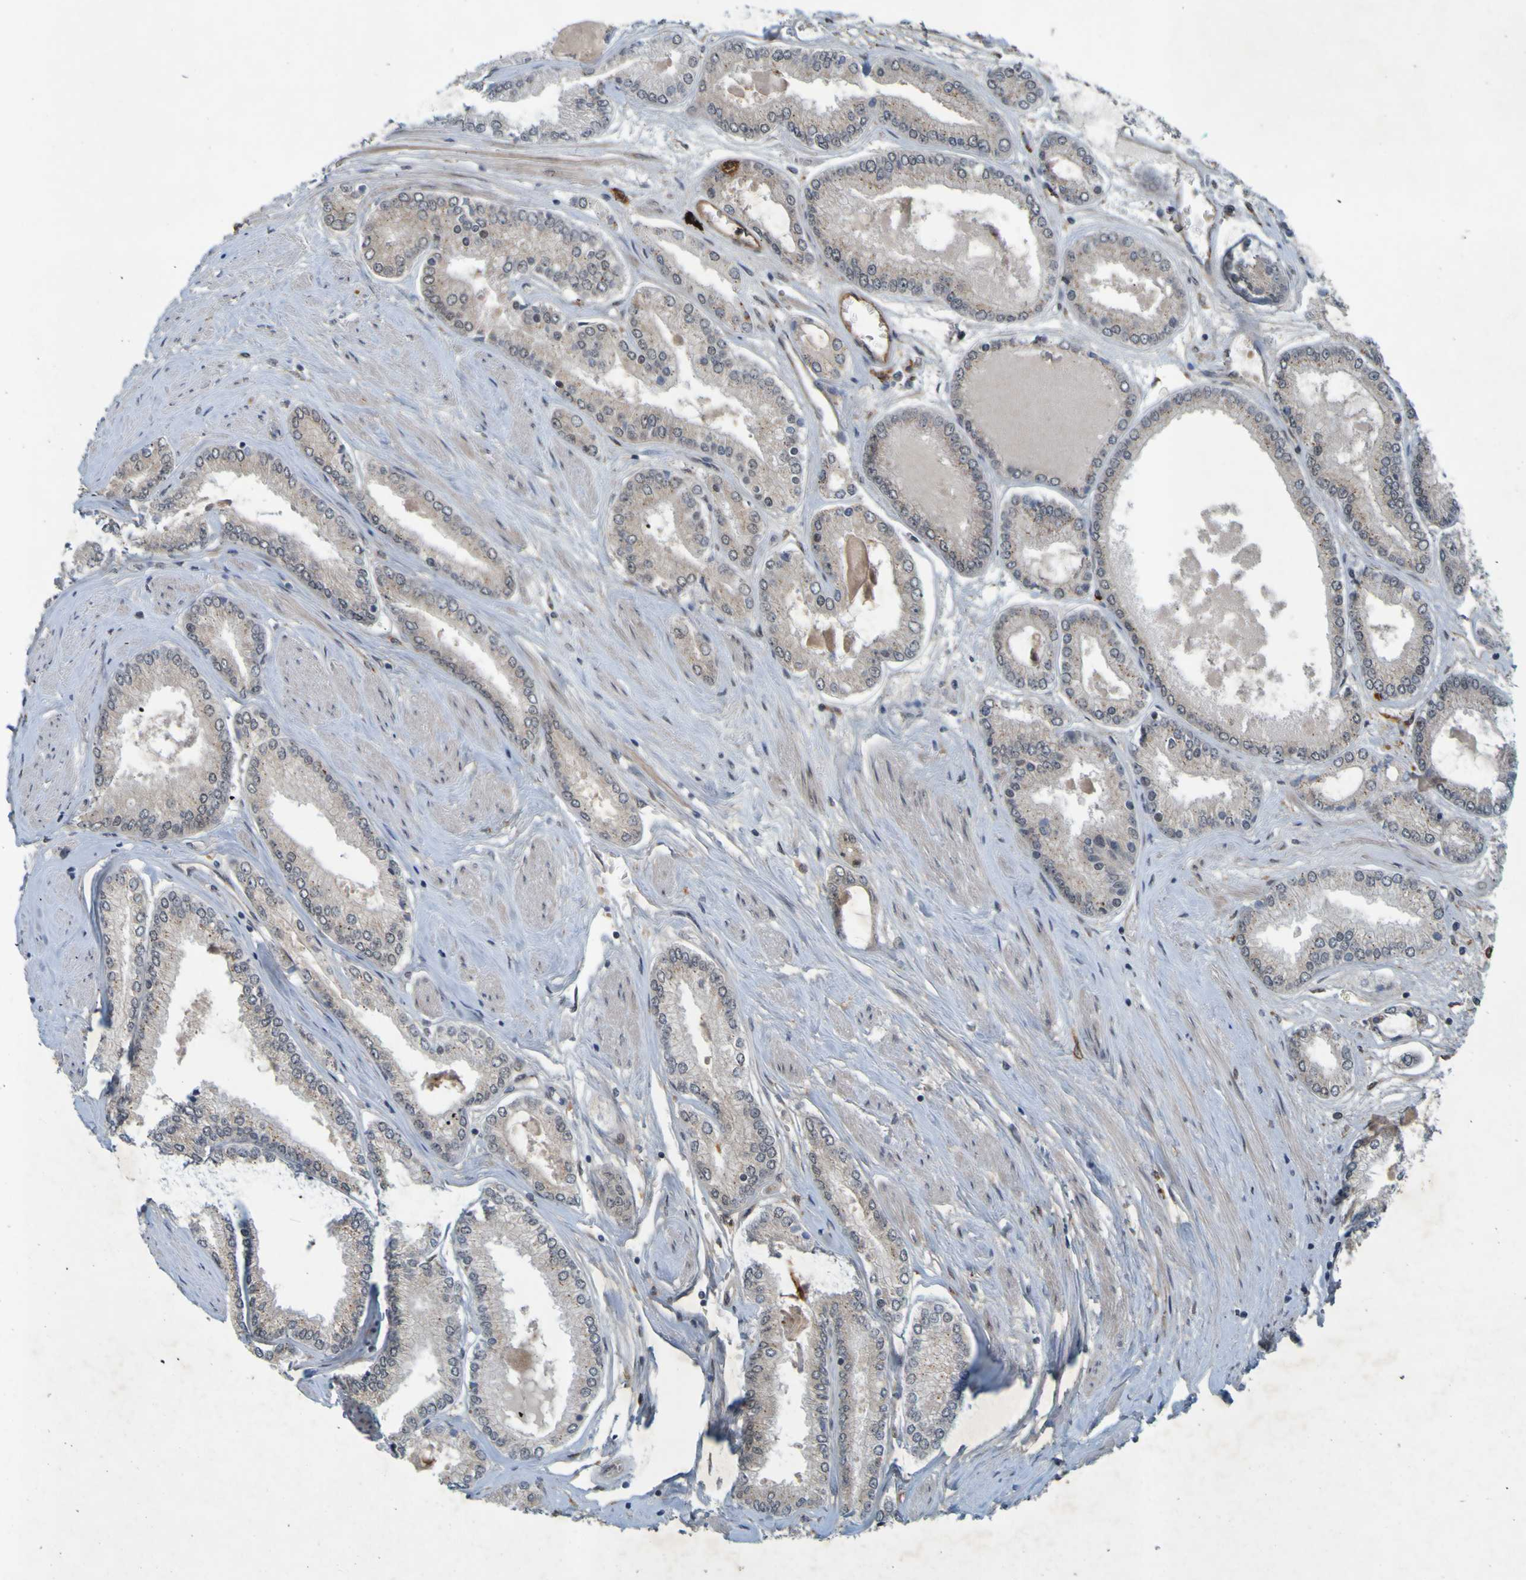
{"staining": {"intensity": "weak", "quantity": "<25%", "location": "cytoplasmic/membranous"}, "tissue": "prostate cancer", "cell_type": "Tumor cells", "image_type": "cancer", "snomed": [{"axis": "morphology", "description": "Adenocarcinoma, High grade"}, {"axis": "topography", "description": "Prostate"}], "caption": "There is no significant positivity in tumor cells of prostate cancer.", "gene": "MCPH1", "patient": {"sex": "male", "age": 59}}